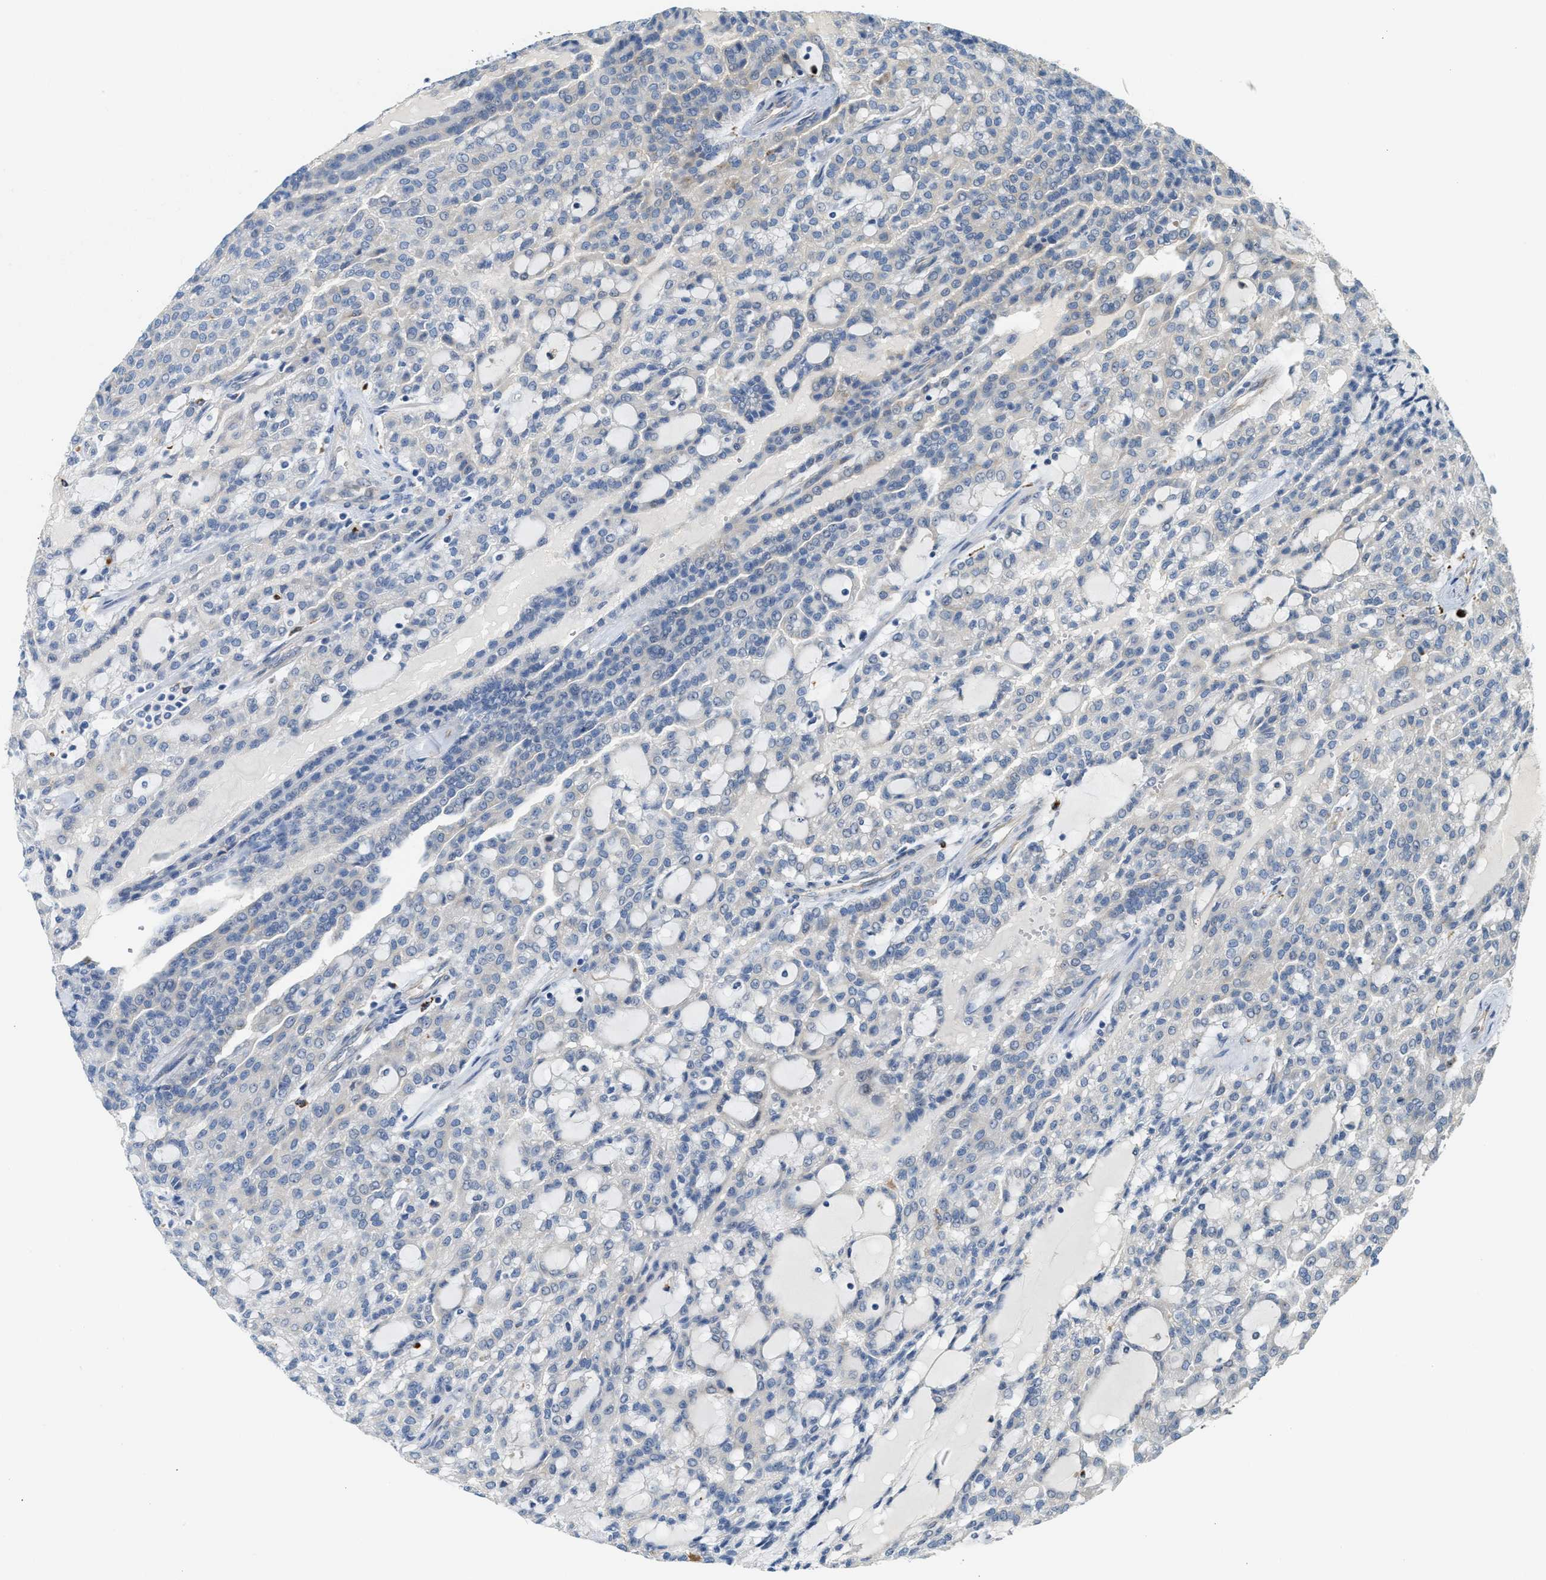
{"staining": {"intensity": "negative", "quantity": "none", "location": "none"}, "tissue": "renal cancer", "cell_type": "Tumor cells", "image_type": "cancer", "snomed": [{"axis": "morphology", "description": "Adenocarcinoma, NOS"}, {"axis": "topography", "description": "Kidney"}], "caption": "The histopathology image demonstrates no significant positivity in tumor cells of adenocarcinoma (renal).", "gene": "KLHDC10", "patient": {"sex": "male", "age": 63}}